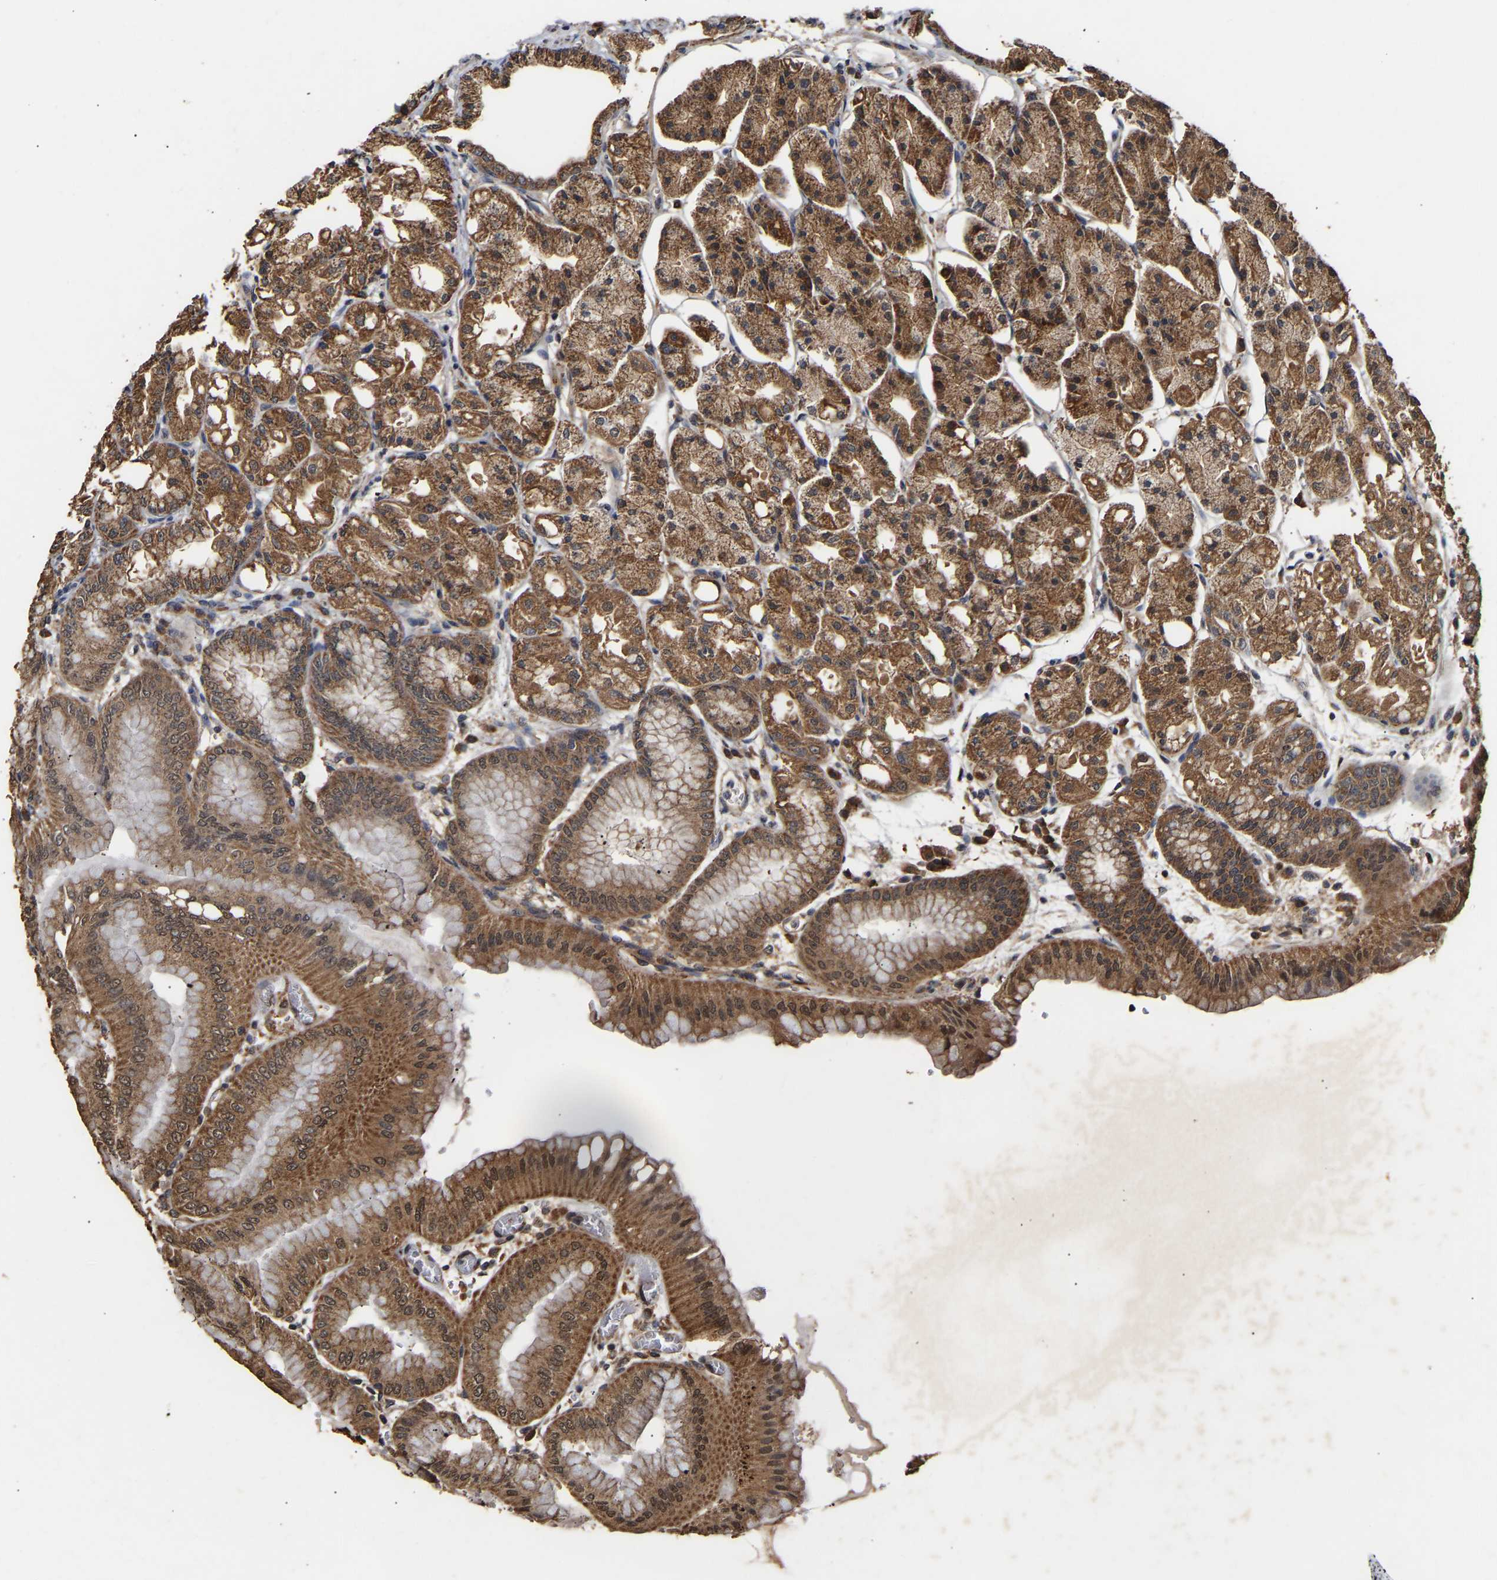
{"staining": {"intensity": "moderate", "quantity": ">75%", "location": "cytoplasmic/membranous,nuclear"}, "tissue": "stomach", "cell_type": "Glandular cells", "image_type": "normal", "snomed": [{"axis": "morphology", "description": "Normal tissue, NOS"}, {"axis": "topography", "description": "Stomach, lower"}], "caption": "Immunohistochemistry (IHC) photomicrograph of unremarkable human stomach stained for a protein (brown), which shows medium levels of moderate cytoplasmic/membranous,nuclear expression in about >75% of glandular cells.", "gene": "ZNF26", "patient": {"sex": "male", "age": 71}}